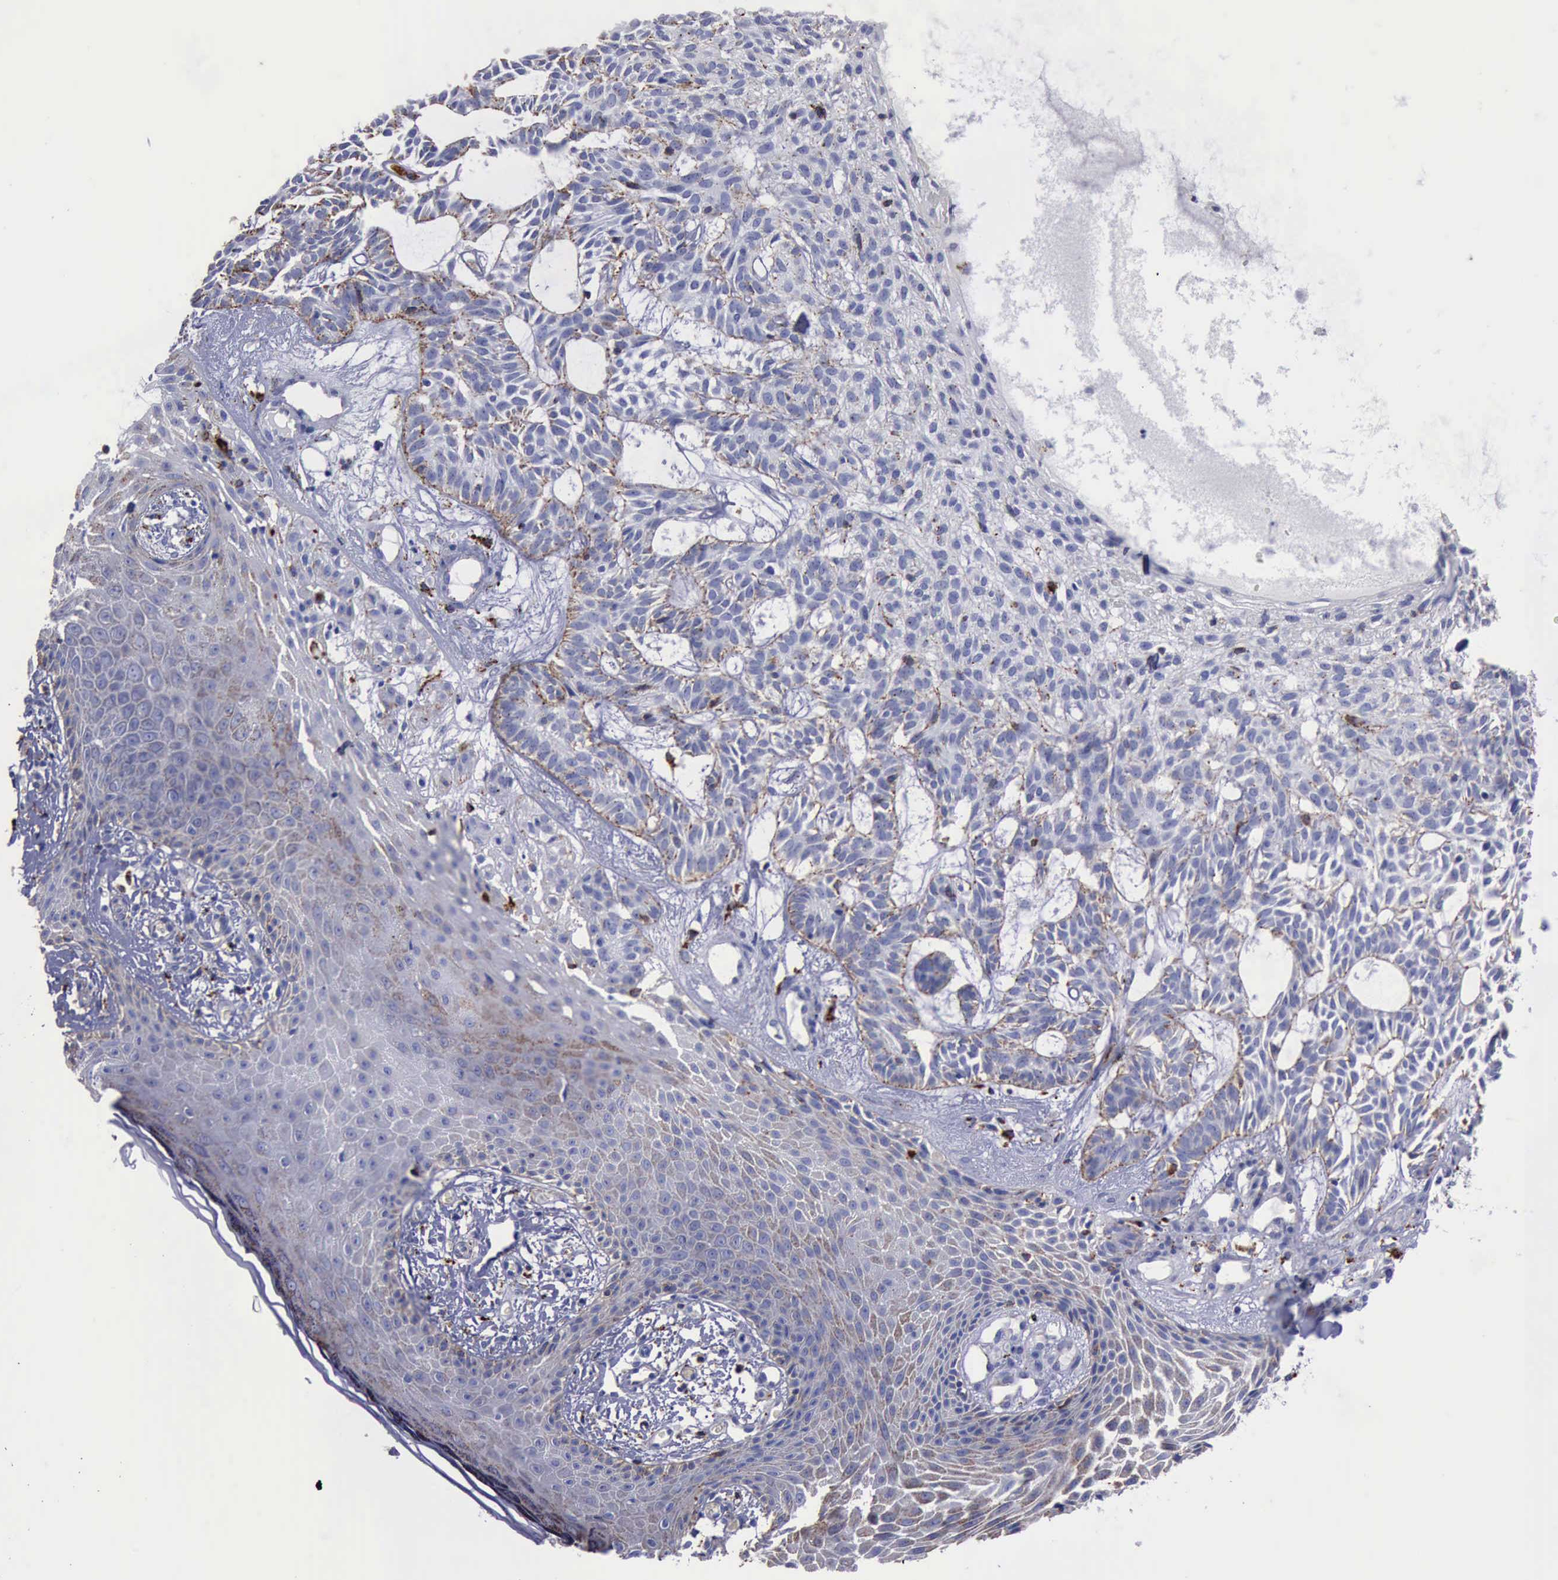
{"staining": {"intensity": "weak", "quantity": "<25%", "location": "cytoplasmic/membranous"}, "tissue": "skin cancer", "cell_type": "Tumor cells", "image_type": "cancer", "snomed": [{"axis": "morphology", "description": "Basal cell carcinoma"}, {"axis": "topography", "description": "Skin"}], "caption": "Immunohistochemical staining of human skin basal cell carcinoma displays no significant expression in tumor cells. The staining is performed using DAB brown chromogen with nuclei counter-stained in using hematoxylin.", "gene": "CTSD", "patient": {"sex": "male", "age": 75}}